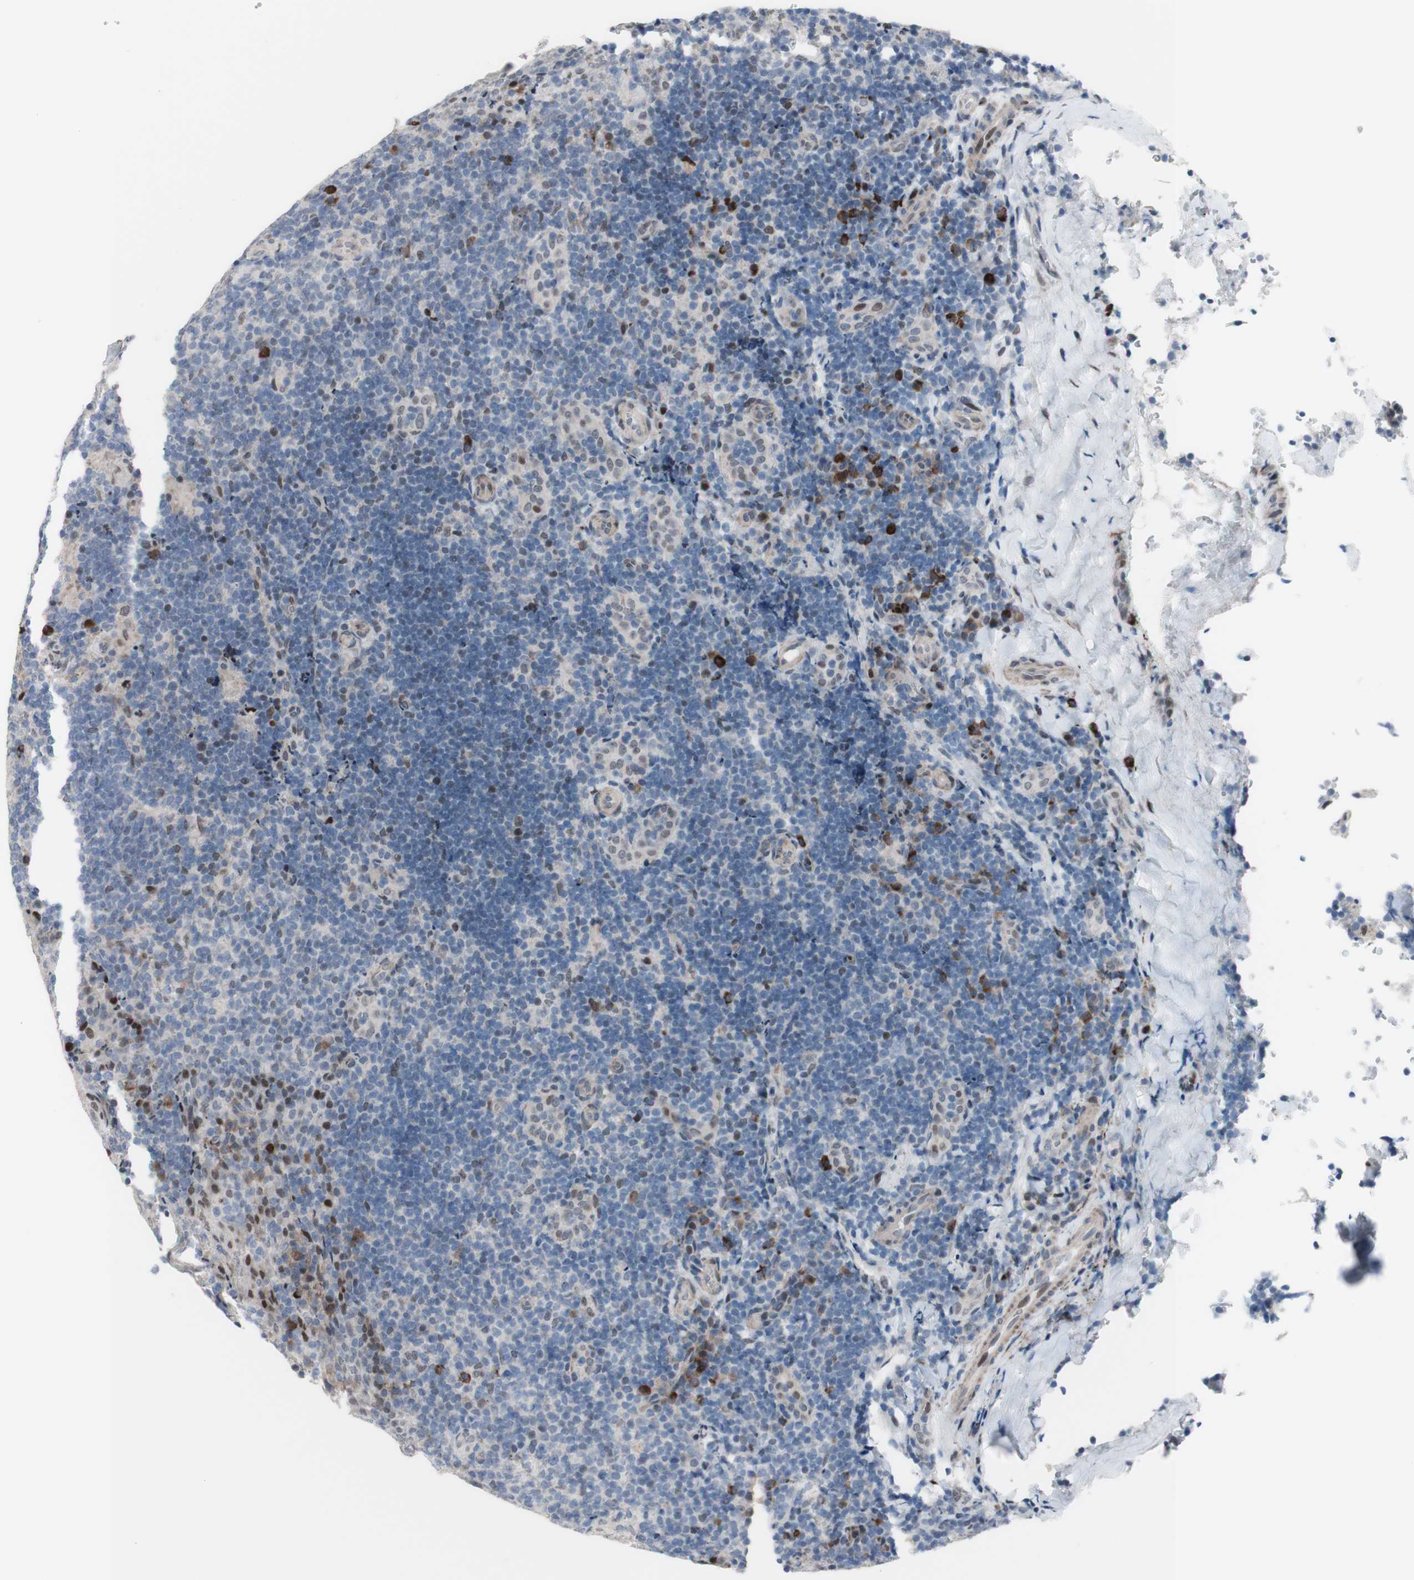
{"staining": {"intensity": "weak", "quantity": "<25%", "location": "nuclear"}, "tissue": "tonsil", "cell_type": "Germinal center cells", "image_type": "normal", "snomed": [{"axis": "morphology", "description": "Normal tissue, NOS"}, {"axis": "topography", "description": "Tonsil"}], "caption": "A high-resolution photomicrograph shows immunohistochemistry staining of benign tonsil, which reveals no significant expression in germinal center cells.", "gene": "PHTF2", "patient": {"sex": "male", "age": 17}}